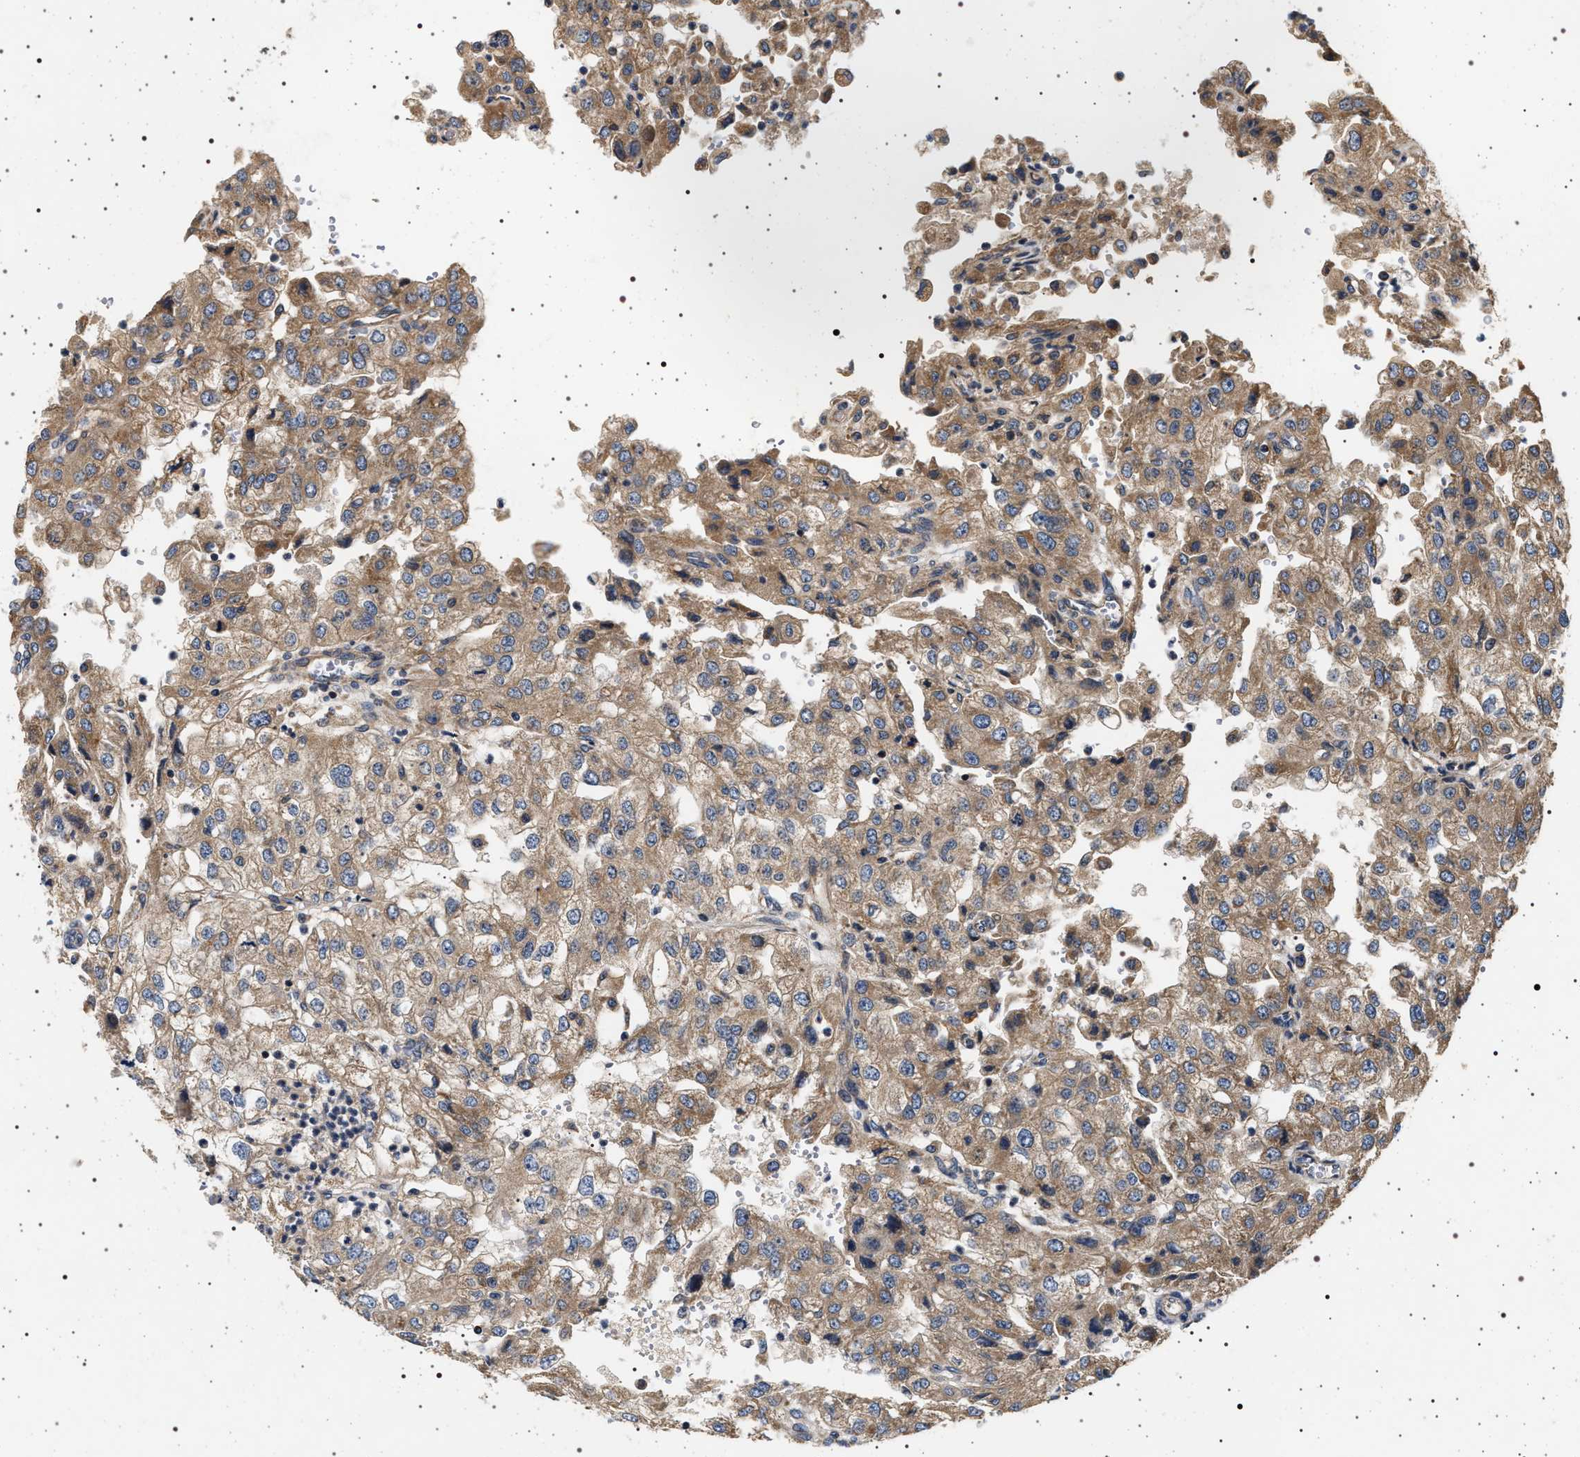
{"staining": {"intensity": "moderate", "quantity": ">75%", "location": "cytoplasmic/membranous"}, "tissue": "renal cancer", "cell_type": "Tumor cells", "image_type": "cancer", "snomed": [{"axis": "morphology", "description": "Adenocarcinoma, NOS"}, {"axis": "topography", "description": "Kidney"}], "caption": "Moderate cytoplasmic/membranous staining is appreciated in approximately >75% of tumor cells in renal cancer (adenocarcinoma). The protein is shown in brown color, while the nuclei are stained blue.", "gene": "DCBLD2", "patient": {"sex": "female", "age": 54}}